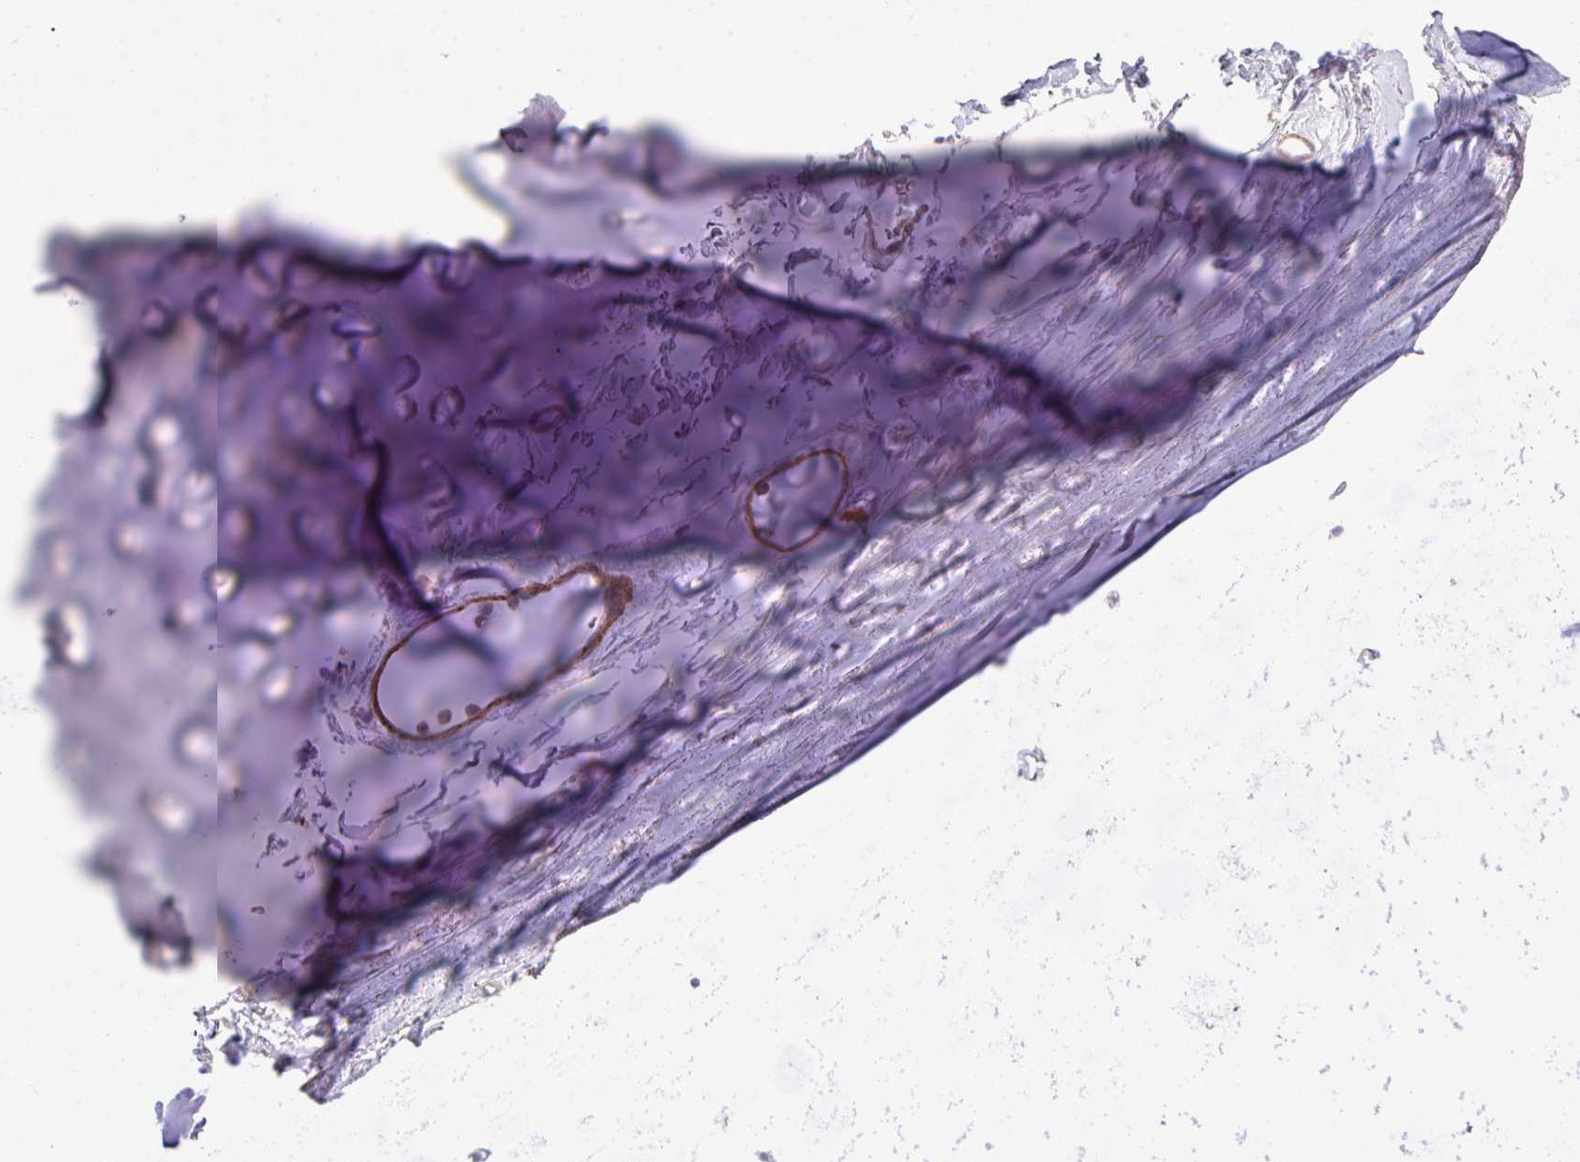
{"staining": {"intensity": "negative", "quantity": "none", "location": "none"}, "tissue": "adipose tissue", "cell_type": "Adipocytes", "image_type": "normal", "snomed": [{"axis": "morphology", "description": "Normal tissue, NOS"}, {"axis": "topography", "description": "Lymph node"}, {"axis": "topography", "description": "Cartilage tissue"}, {"axis": "topography", "description": "Bronchus"}], "caption": "Immunohistochemistry (IHC) micrograph of unremarkable human adipose tissue stained for a protein (brown), which shows no staining in adipocytes. The staining is performed using DAB brown chromogen with nuclei counter-stained in using hematoxylin.", "gene": "LRRC41", "patient": {"sex": "female", "age": 70}}